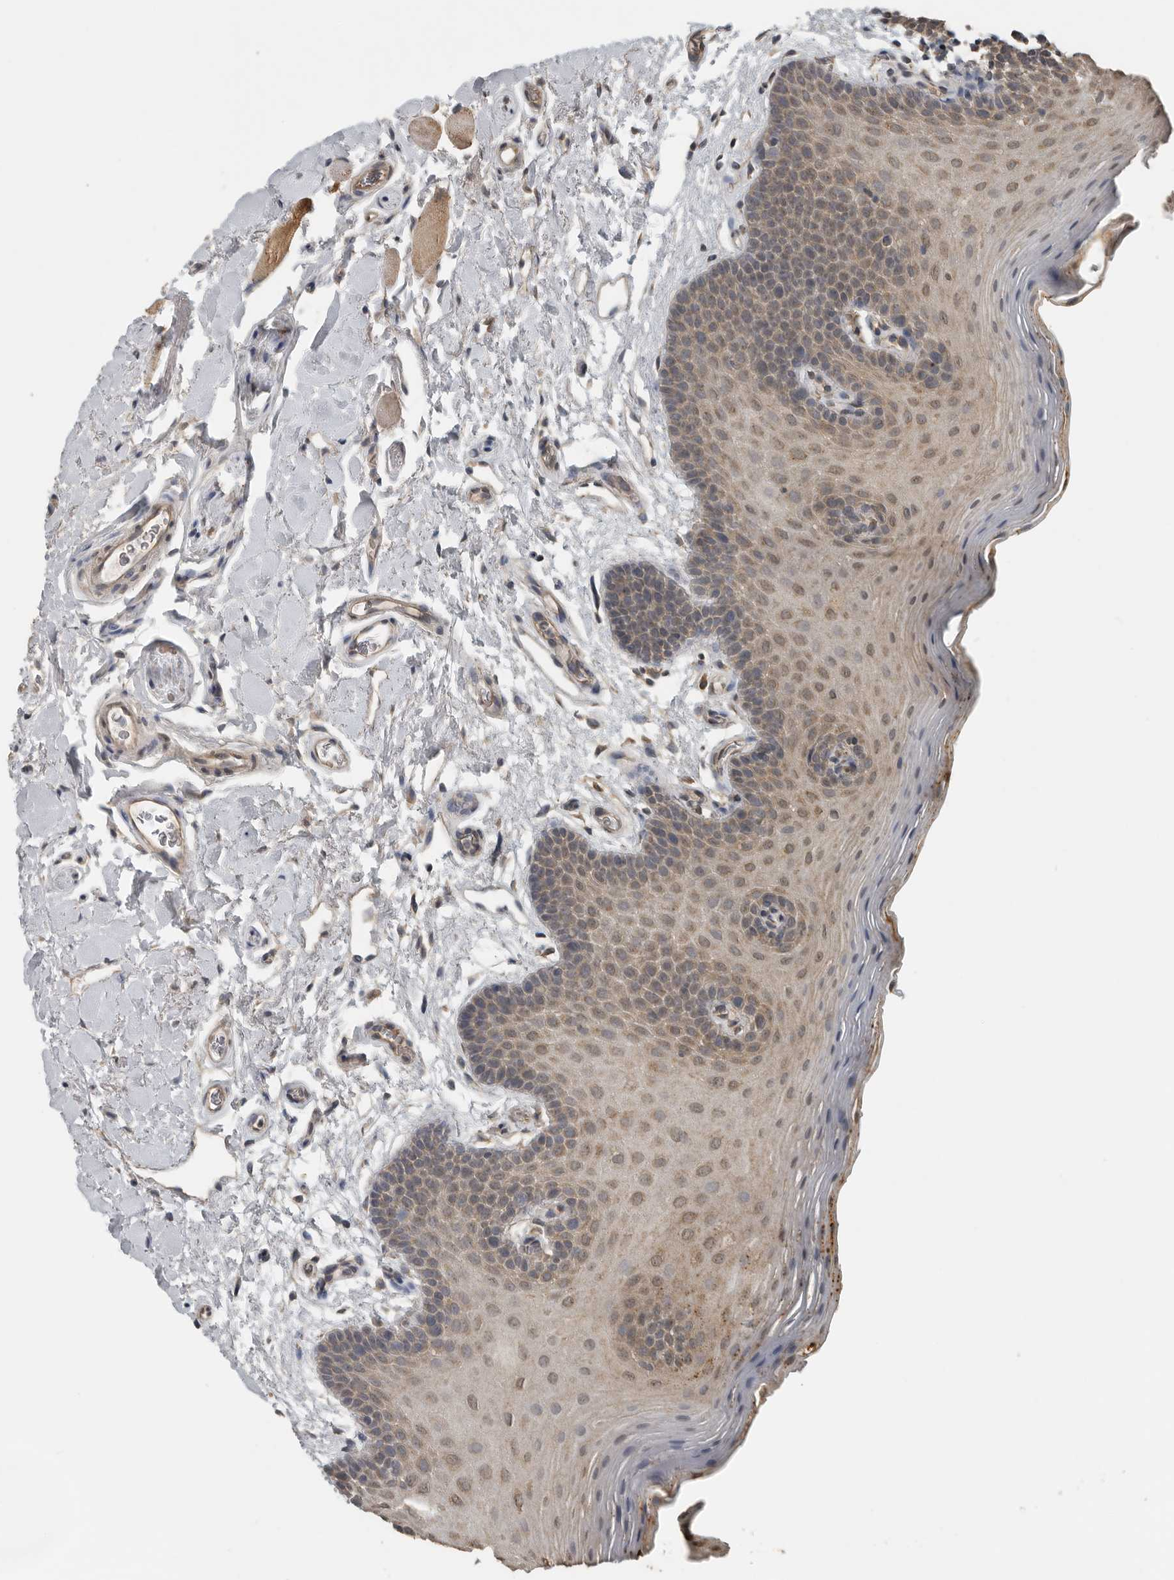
{"staining": {"intensity": "weak", "quantity": "25%-75%", "location": "cytoplasmic/membranous"}, "tissue": "oral mucosa", "cell_type": "Squamous epithelial cells", "image_type": "normal", "snomed": [{"axis": "morphology", "description": "Normal tissue, NOS"}, {"axis": "topography", "description": "Oral tissue"}], "caption": "Oral mucosa stained for a protein (brown) reveals weak cytoplasmic/membranous positive expression in approximately 25%-75% of squamous epithelial cells.", "gene": "AFAP1", "patient": {"sex": "male", "age": 62}}